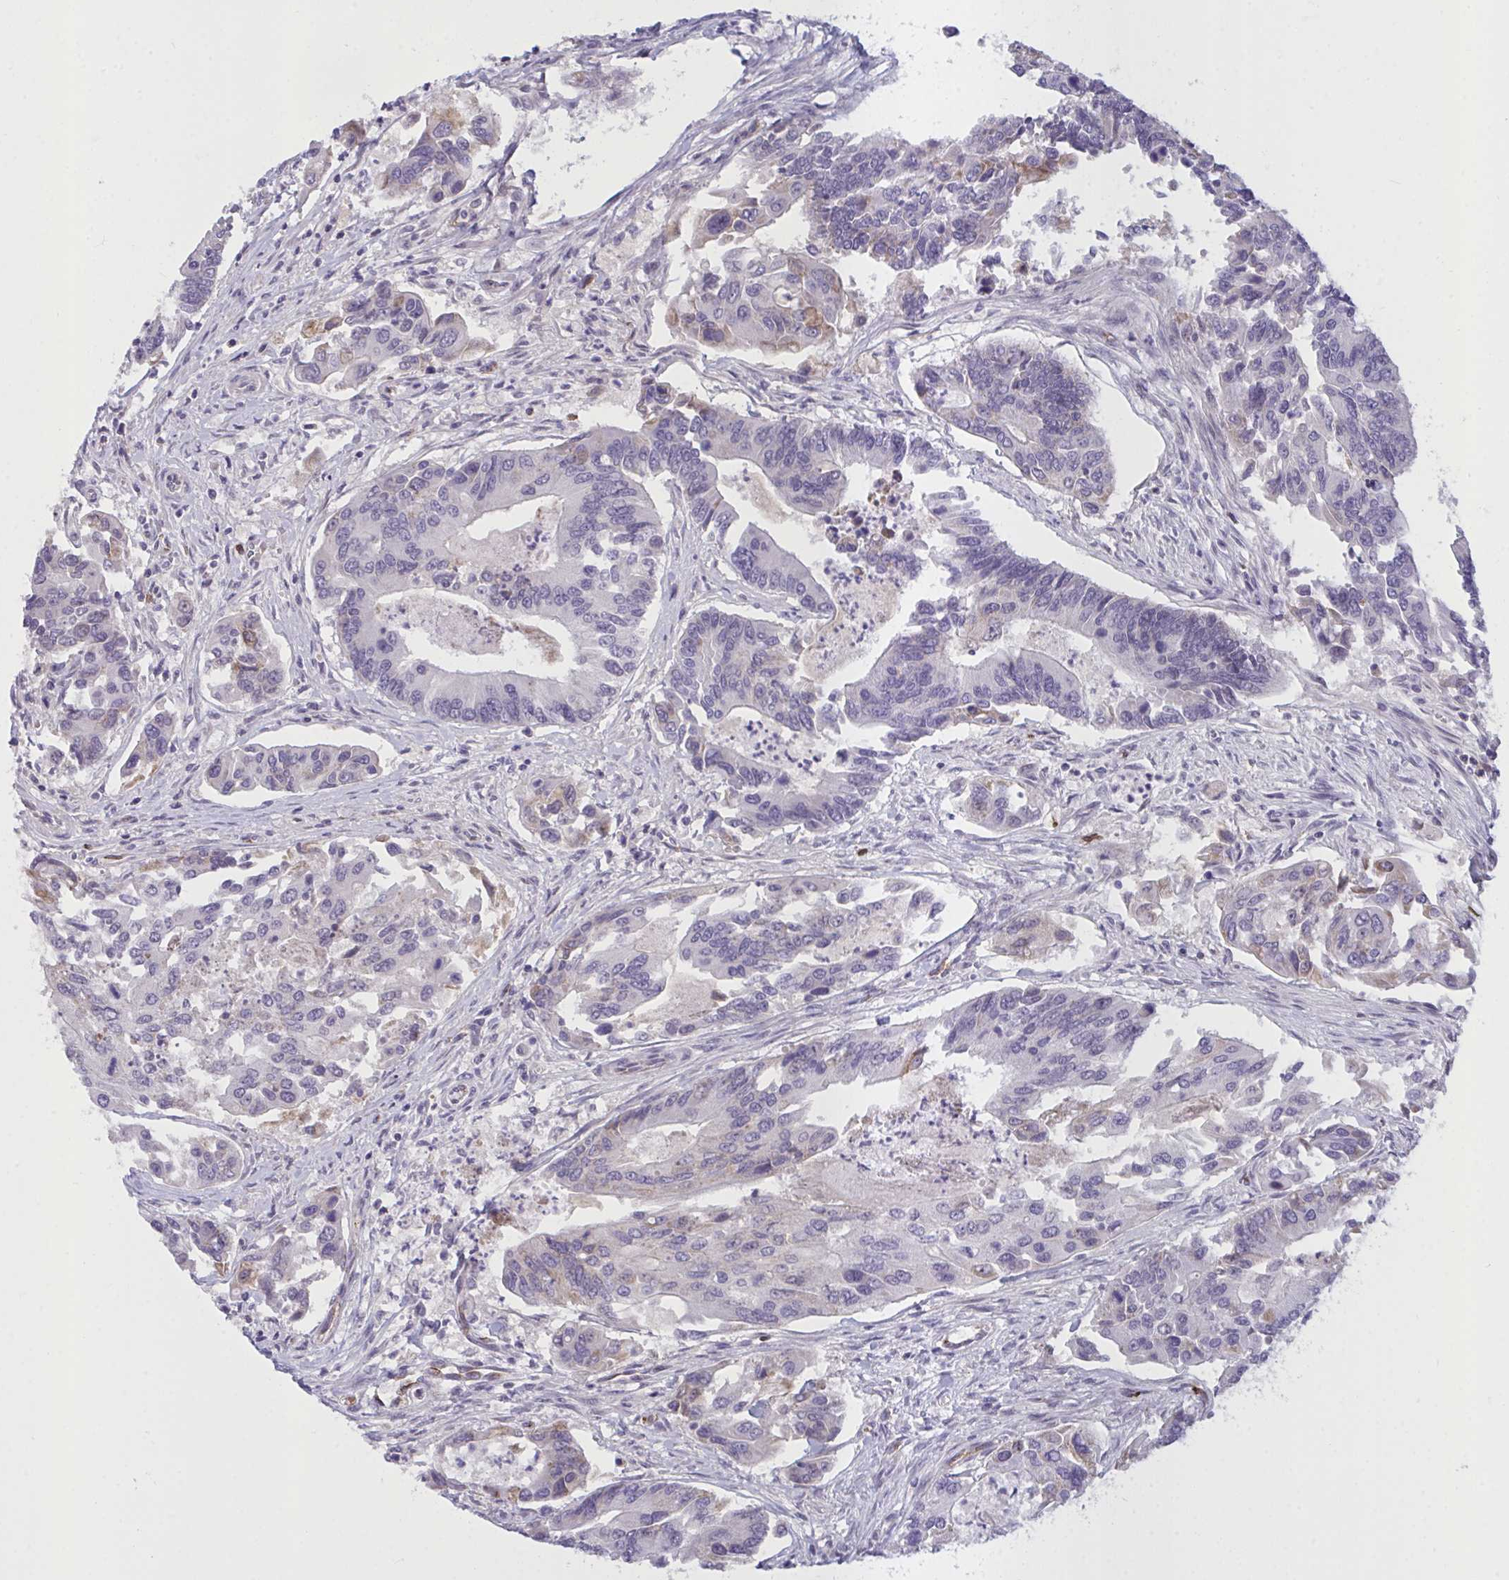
{"staining": {"intensity": "negative", "quantity": "none", "location": "none"}, "tissue": "colorectal cancer", "cell_type": "Tumor cells", "image_type": "cancer", "snomed": [{"axis": "morphology", "description": "Adenocarcinoma, NOS"}, {"axis": "topography", "description": "Colon"}], "caption": "This is a image of IHC staining of colorectal adenocarcinoma, which shows no expression in tumor cells.", "gene": "SEMA6B", "patient": {"sex": "female", "age": 67}}